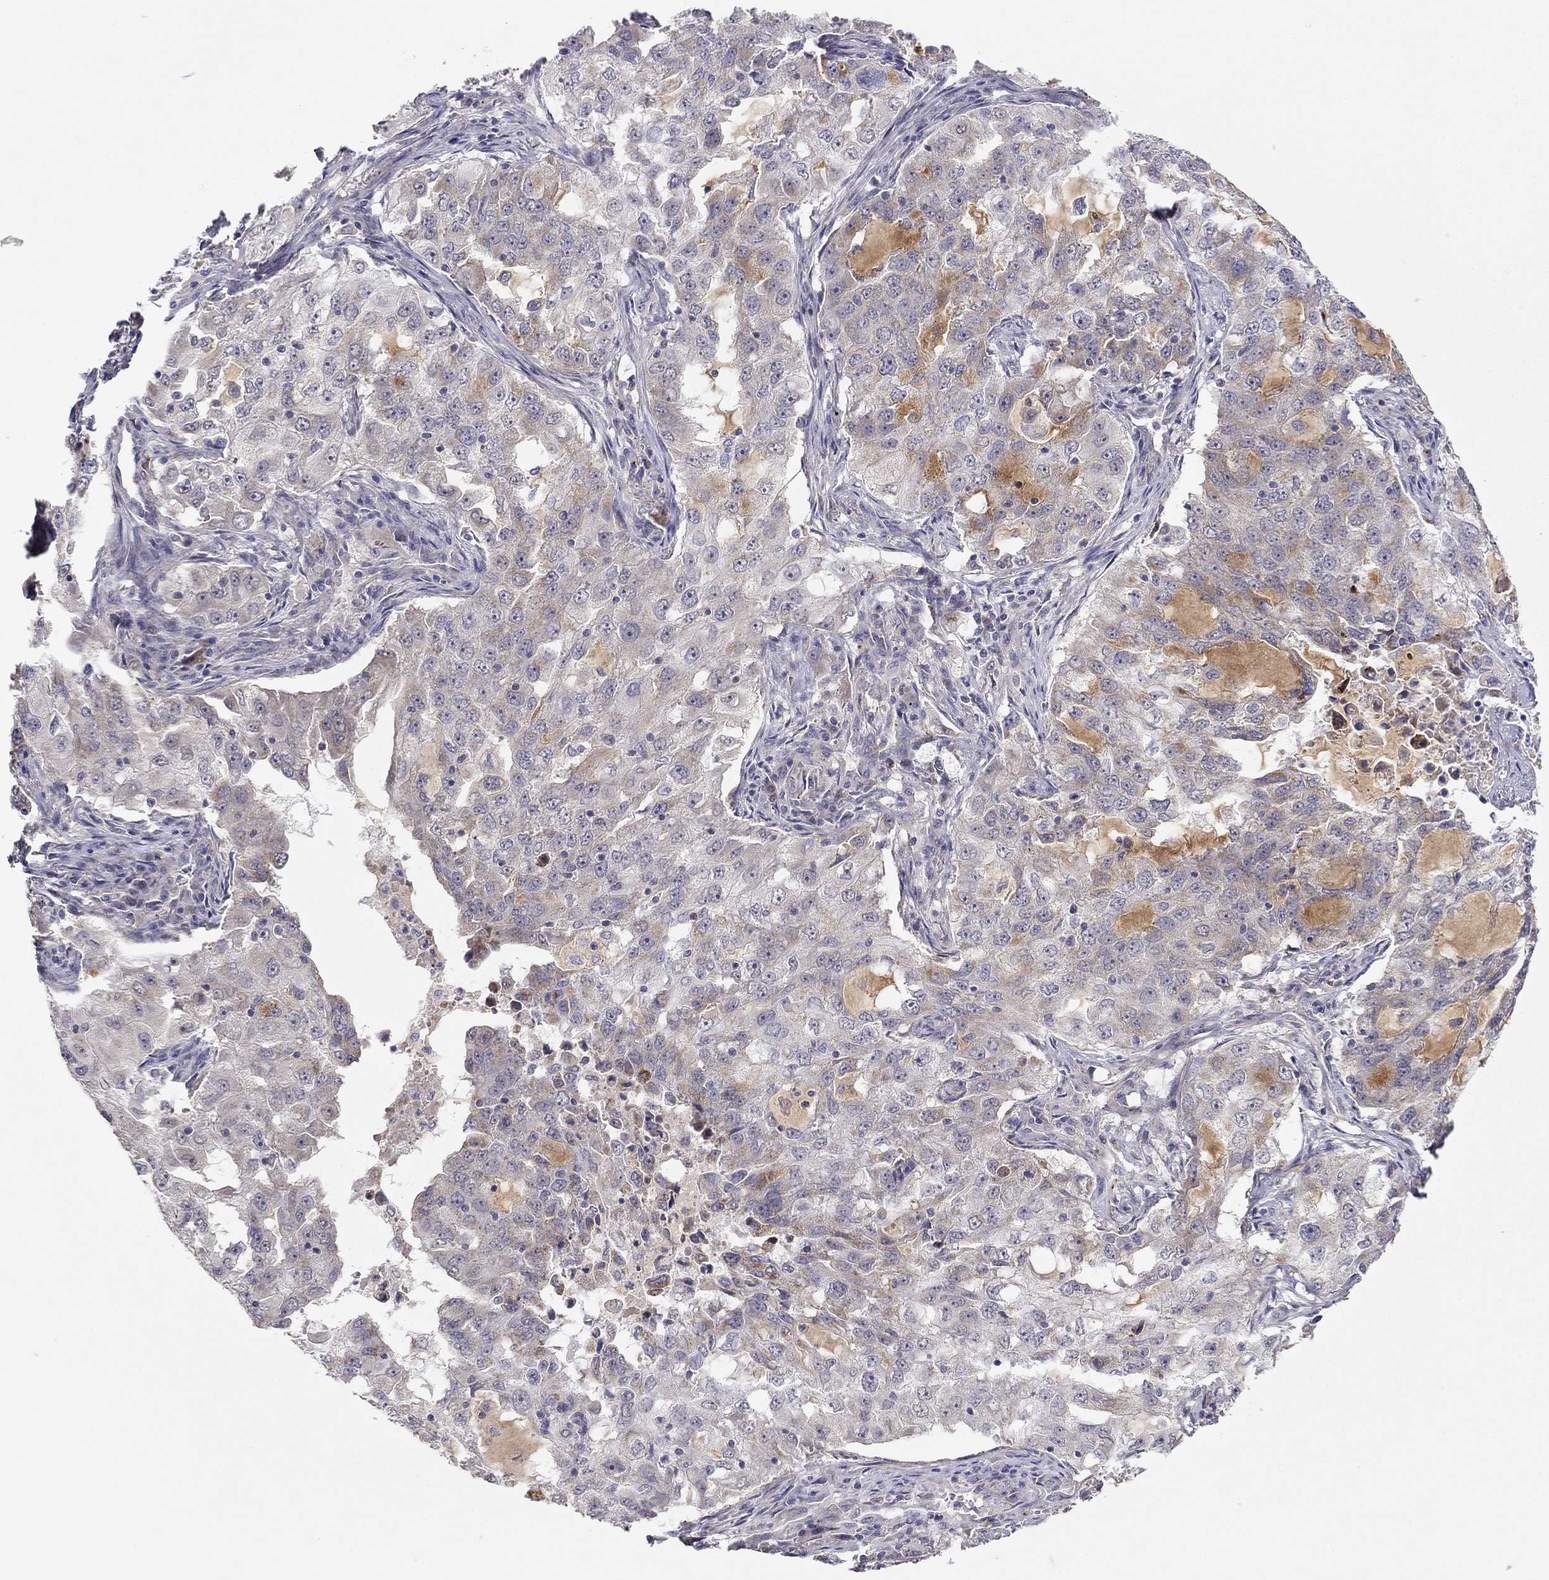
{"staining": {"intensity": "moderate", "quantity": "<25%", "location": "cytoplasmic/membranous"}, "tissue": "lung cancer", "cell_type": "Tumor cells", "image_type": "cancer", "snomed": [{"axis": "morphology", "description": "Adenocarcinoma, NOS"}, {"axis": "topography", "description": "Lung"}], "caption": "Human lung cancer (adenocarcinoma) stained with a protein marker reveals moderate staining in tumor cells.", "gene": "CRACDL", "patient": {"sex": "female", "age": 61}}